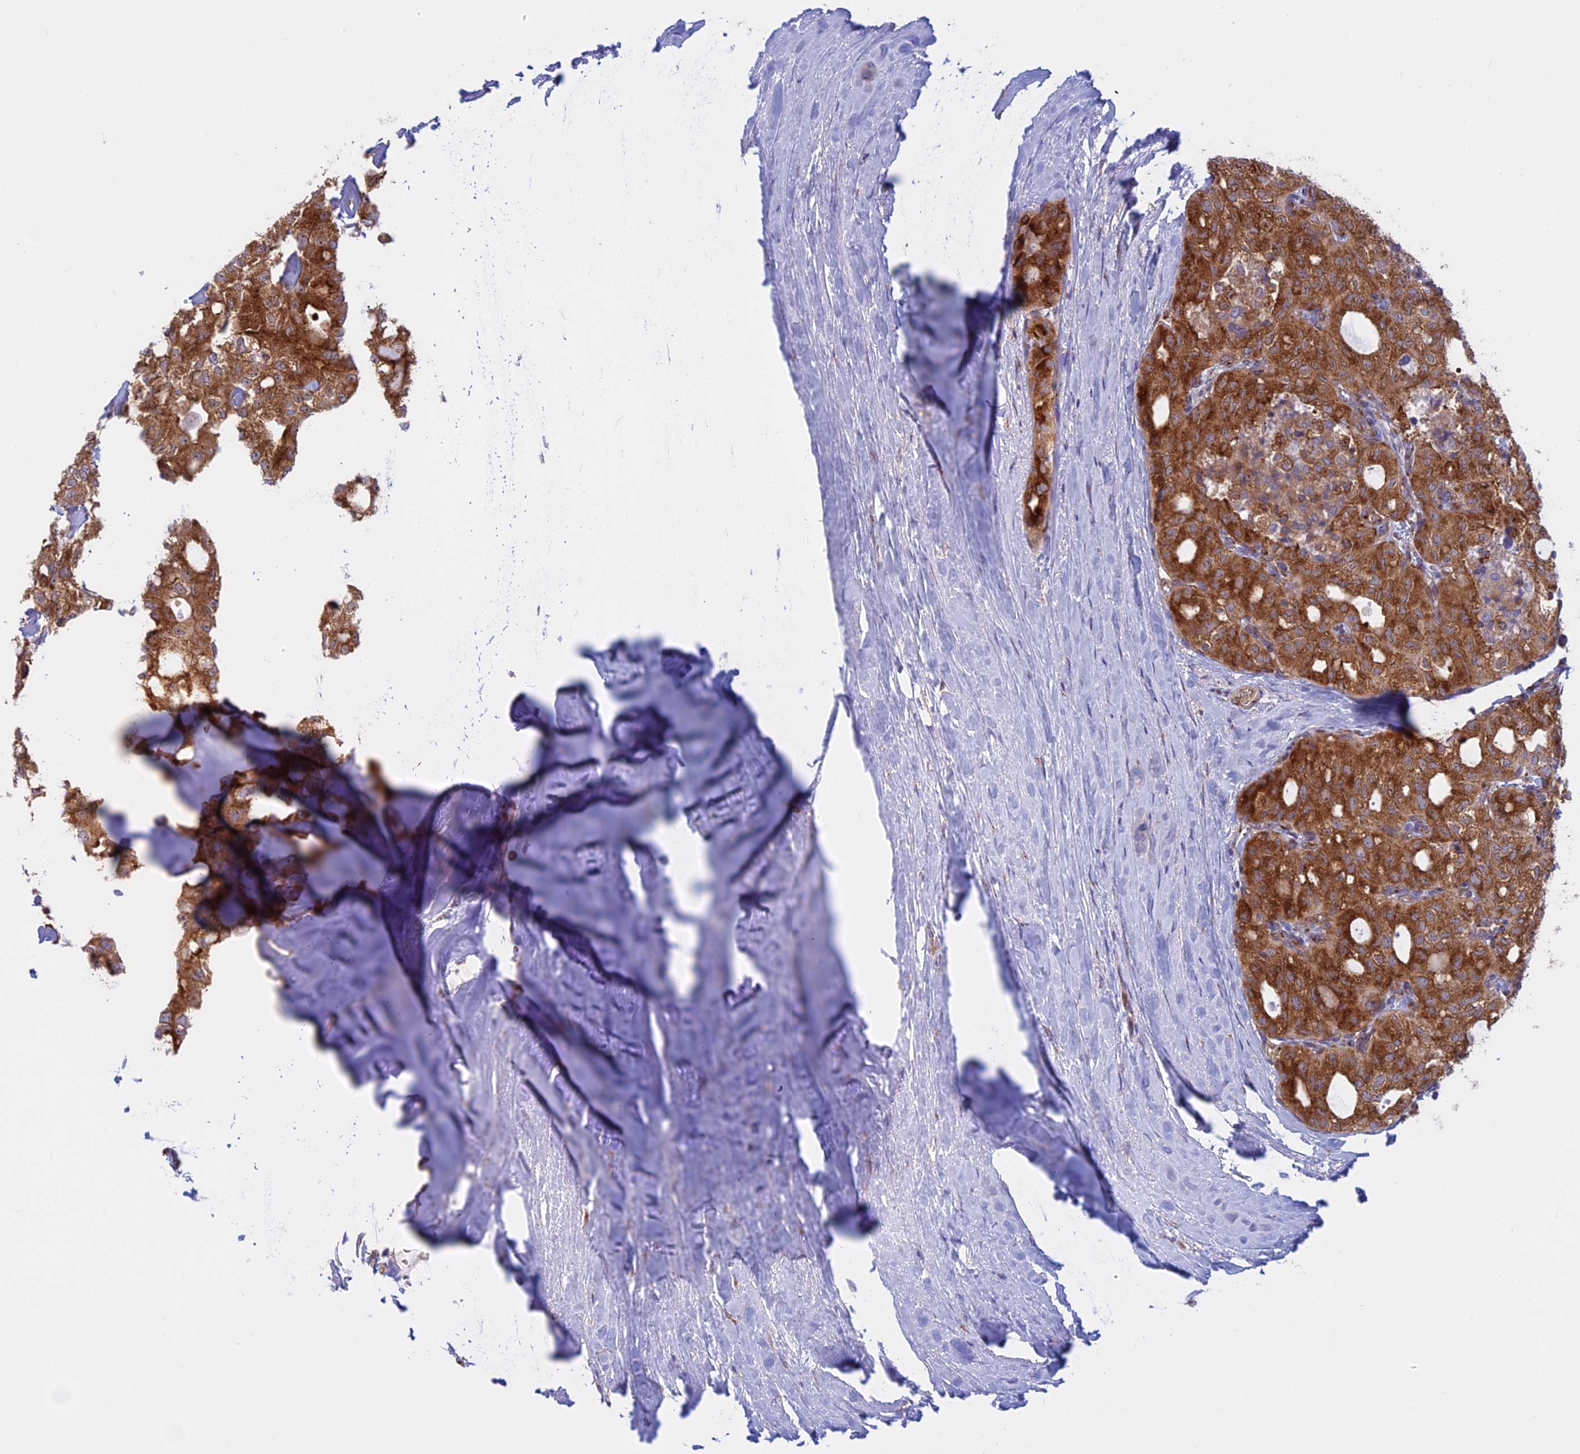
{"staining": {"intensity": "strong", "quantity": ">75%", "location": "cytoplasmic/membranous"}, "tissue": "thyroid cancer", "cell_type": "Tumor cells", "image_type": "cancer", "snomed": [{"axis": "morphology", "description": "Follicular adenoma carcinoma, NOS"}, {"axis": "topography", "description": "Thyroid gland"}], "caption": "A brown stain highlights strong cytoplasmic/membranous positivity of a protein in thyroid follicular adenoma carcinoma tumor cells. (Brightfield microscopy of DAB IHC at high magnification).", "gene": "CLINT1", "patient": {"sex": "male", "age": 75}}